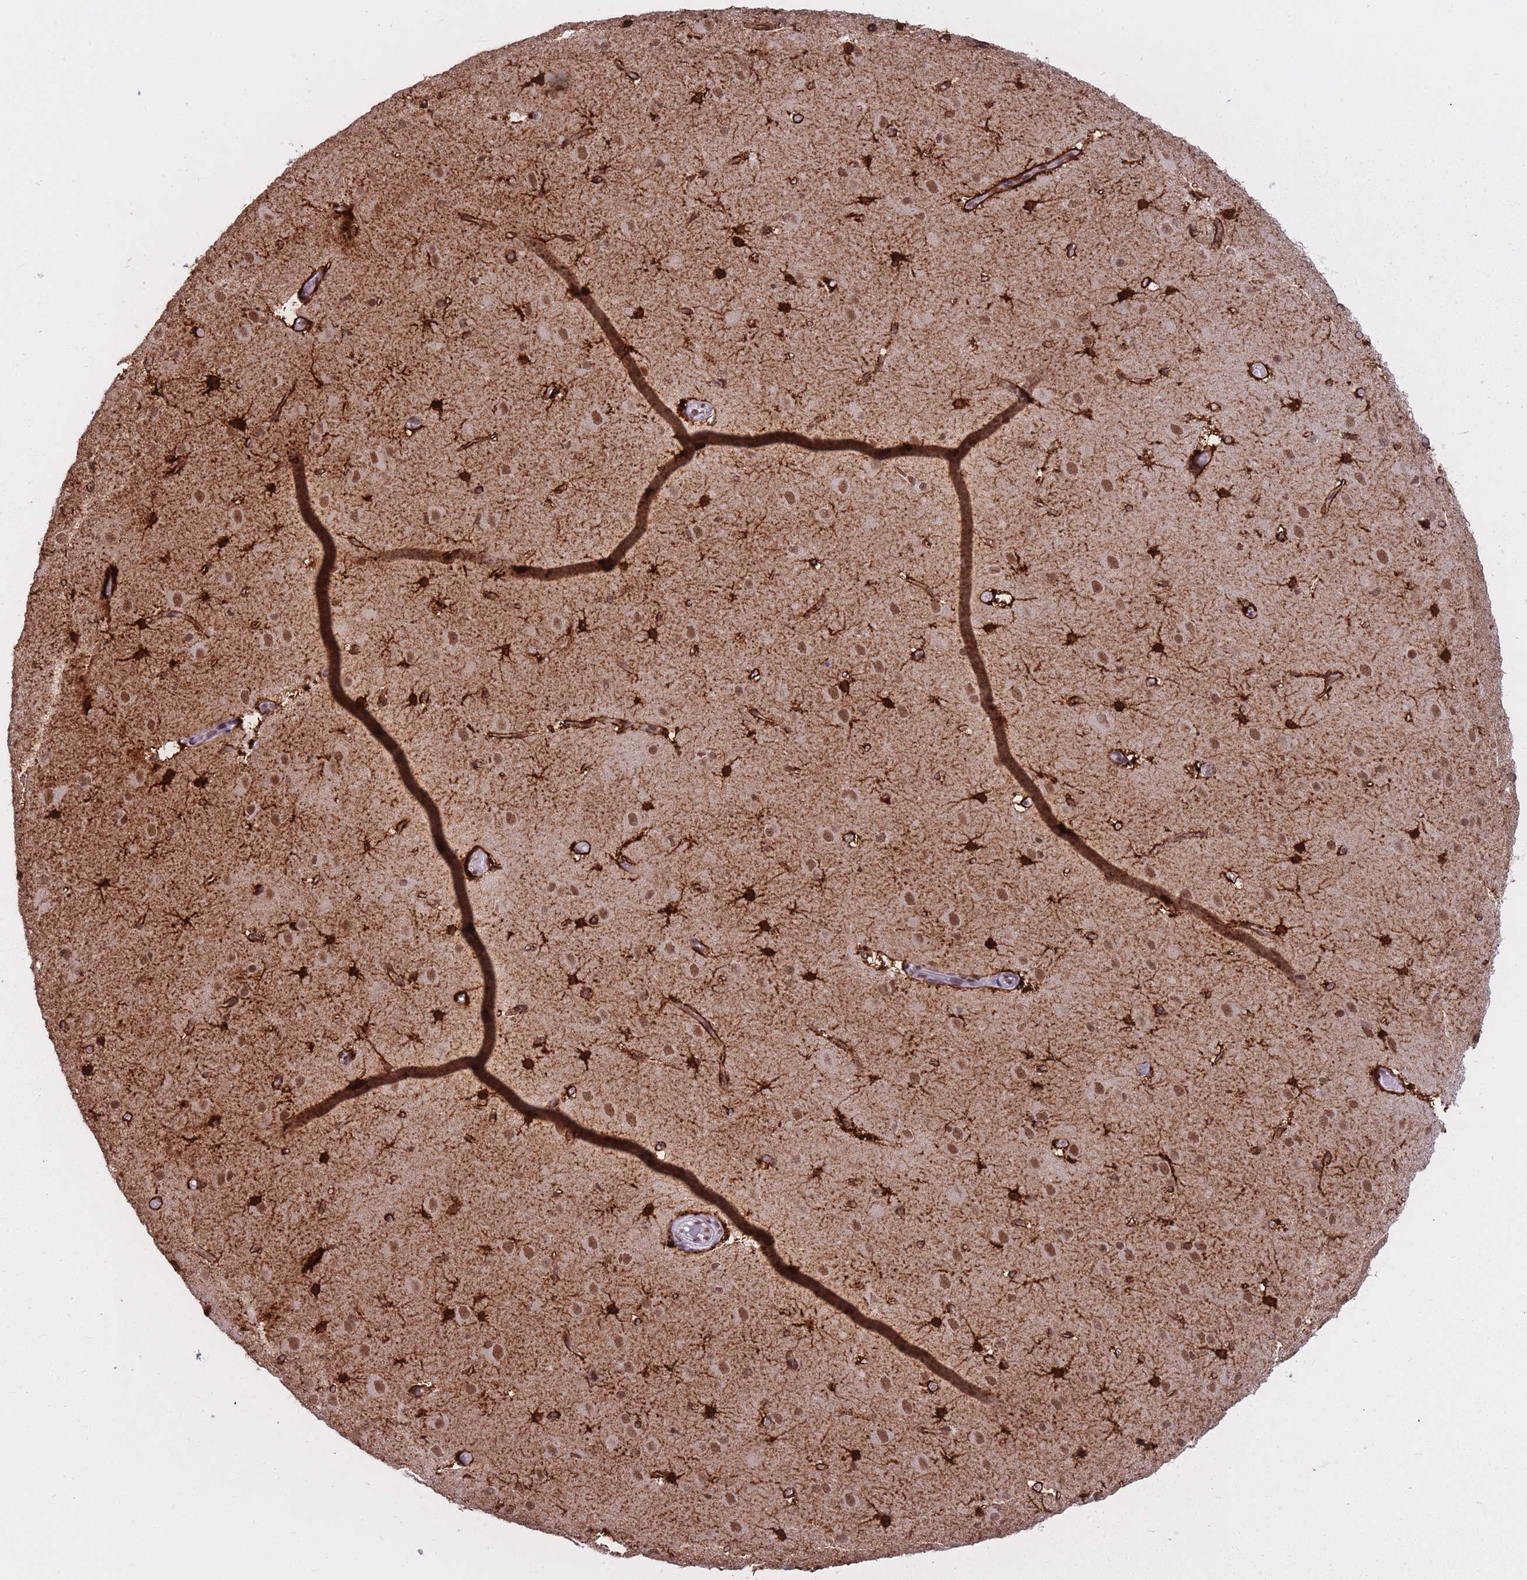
{"staining": {"intensity": "strong", "quantity": ">75%", "location": "cytoplasmic/membranous,nuclear"}, "tissue": "cerebral cortex", "cell_type": "Endothelial cells", "image_type": "normal", "snomed": [{"axis": "morphology", "description": "Normal tissue, NOS"}, {"axis": "morphology", "description": "Inflammation, NOS"}, {"axis": "topography", "description": "Cerebral cortex"}], "caption": "Immunohistochemical staining of unremarkable human cerebral cortex shows high levels of strong cytoplasmic/membranous,nuclear positivity in about >75% of endothelial cells. The protein is stained brown, and the nuclei are stained in blue (DAB (3,3'-diaminobenzidine) IHC with brightfield microscopy, high magnification).", "gene": "HNRNPUL1", "patient": {"sex": "male", "age": 6}}